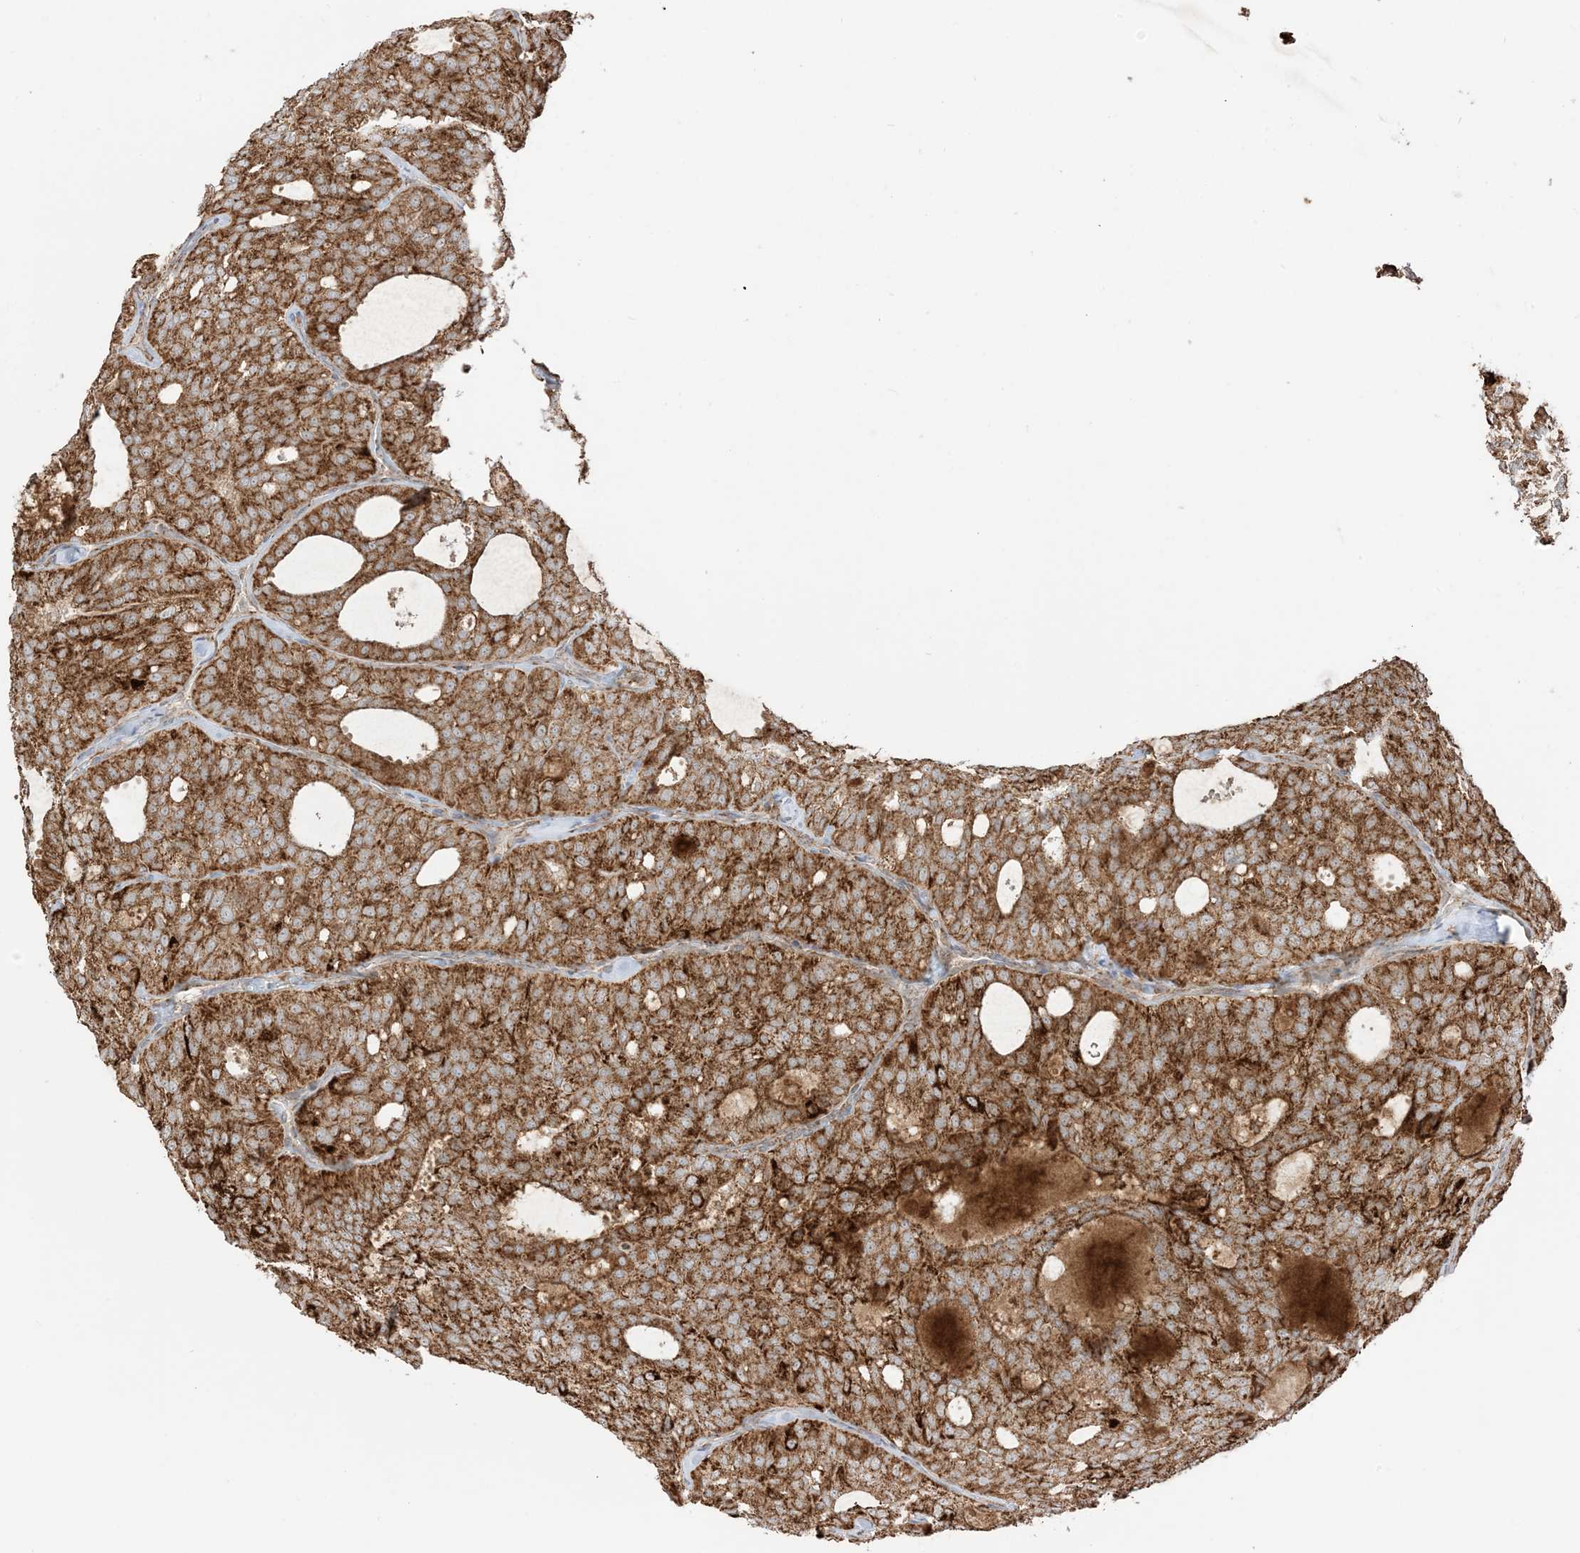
{"staining": {"intensity": "strong", "quantity": ">75%", "location": "cytoplasmic/membranous"}, "tissue": "thyroid cancer", "cell_type": "Tumor cells", "image_type": "cancer", "snomed": [{"axis": "morphology", "description": "Follicular adenoma carcinoma, NOS"}, {"axis": "topography", "description": "Thyroid gland"}], "caption": "Thyroid follicular adenoma carcinoma stained with IHC displays strong cytoplasmic/membranous staining in approximately >75% of tumor cells.", "gene": "N4BP3", "patient": {"sex": "male", "age": 75}}